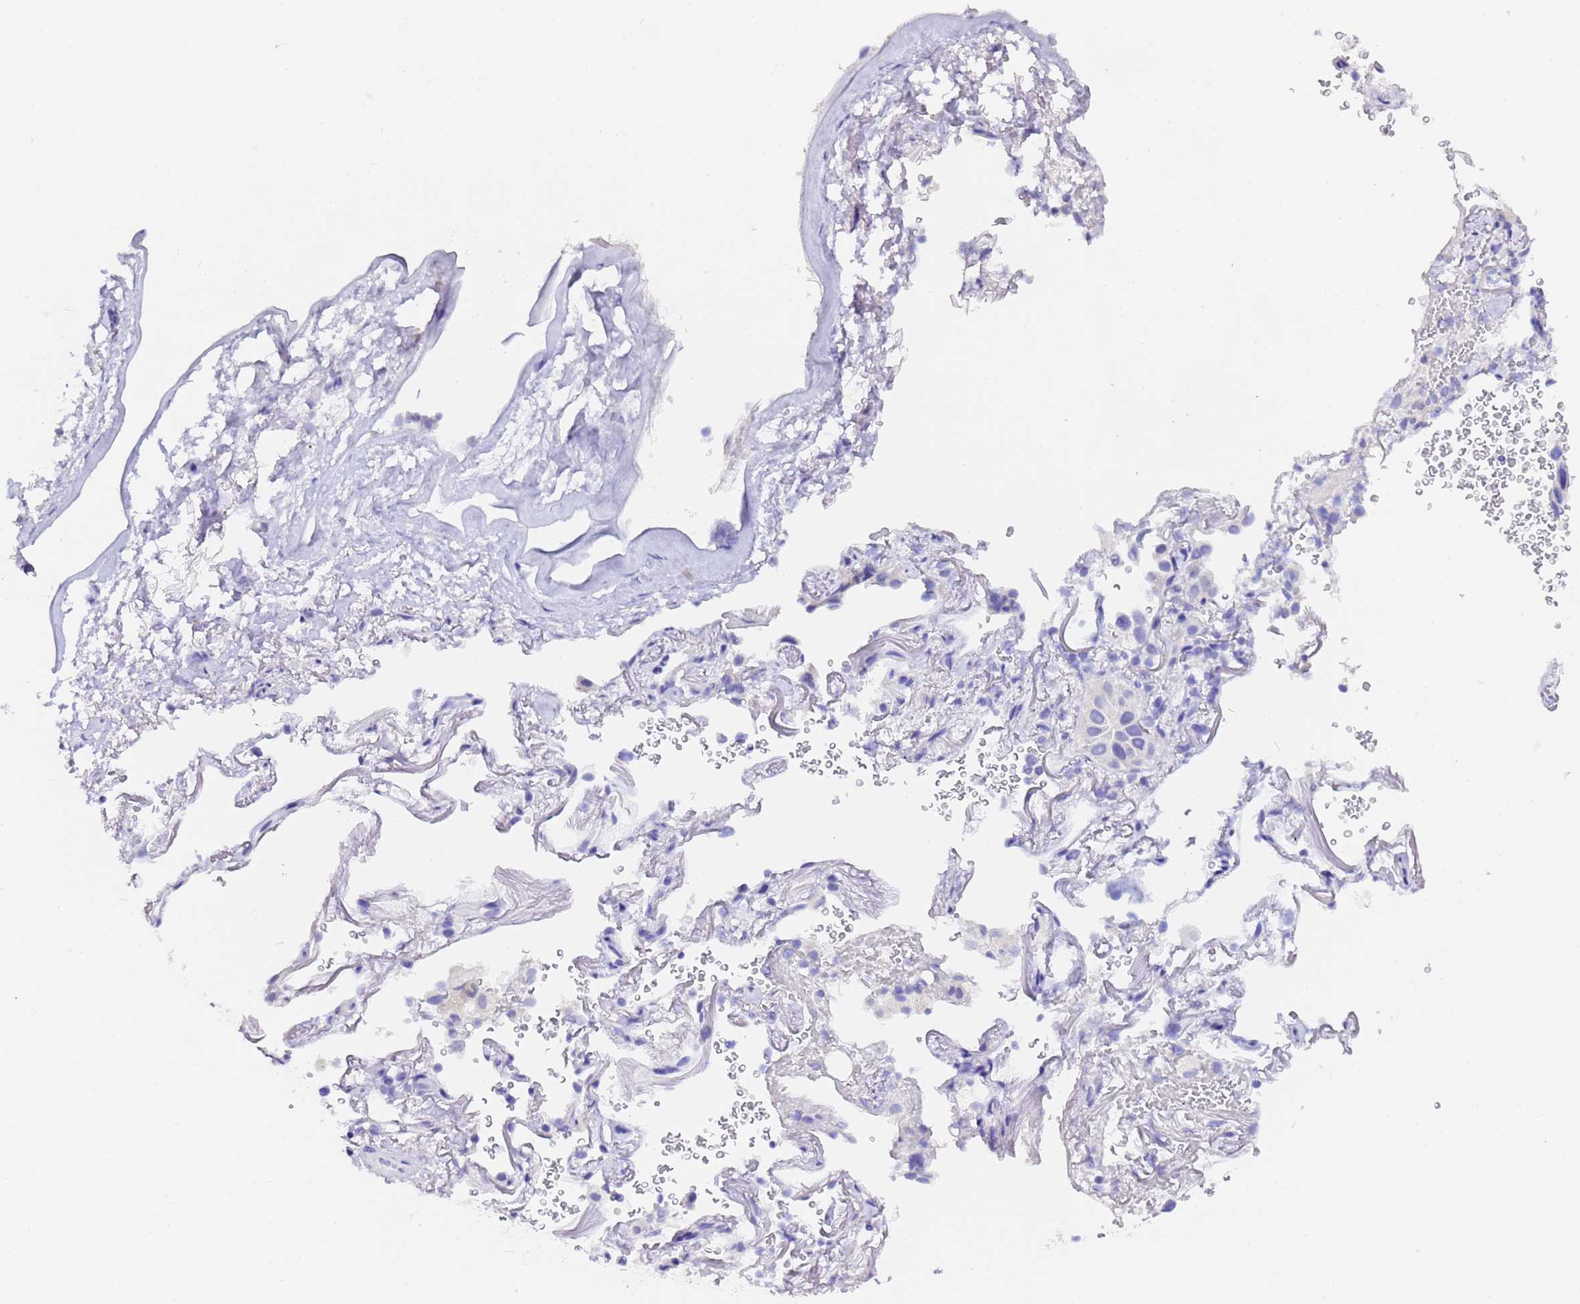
{"staining": {"intensity": "negative", "quantity": "none", "location": "none"}, "tissue": "lung cancer", "cell_type": "Tumor cells", "image_type": "cancer", "snomed": [{"axis": "morphology", "description": "Adenocarcinoma, NOS"}, {"axis": "topography", "description": "Lung"}], "caption": "The photomicrograph shows no staining of tumor cells in lung adenocarcinoma. (DAB immunohistochemistry, high magnification).", "gene": "GABRA1", "patient": {"sex": "female", "age": 69}}